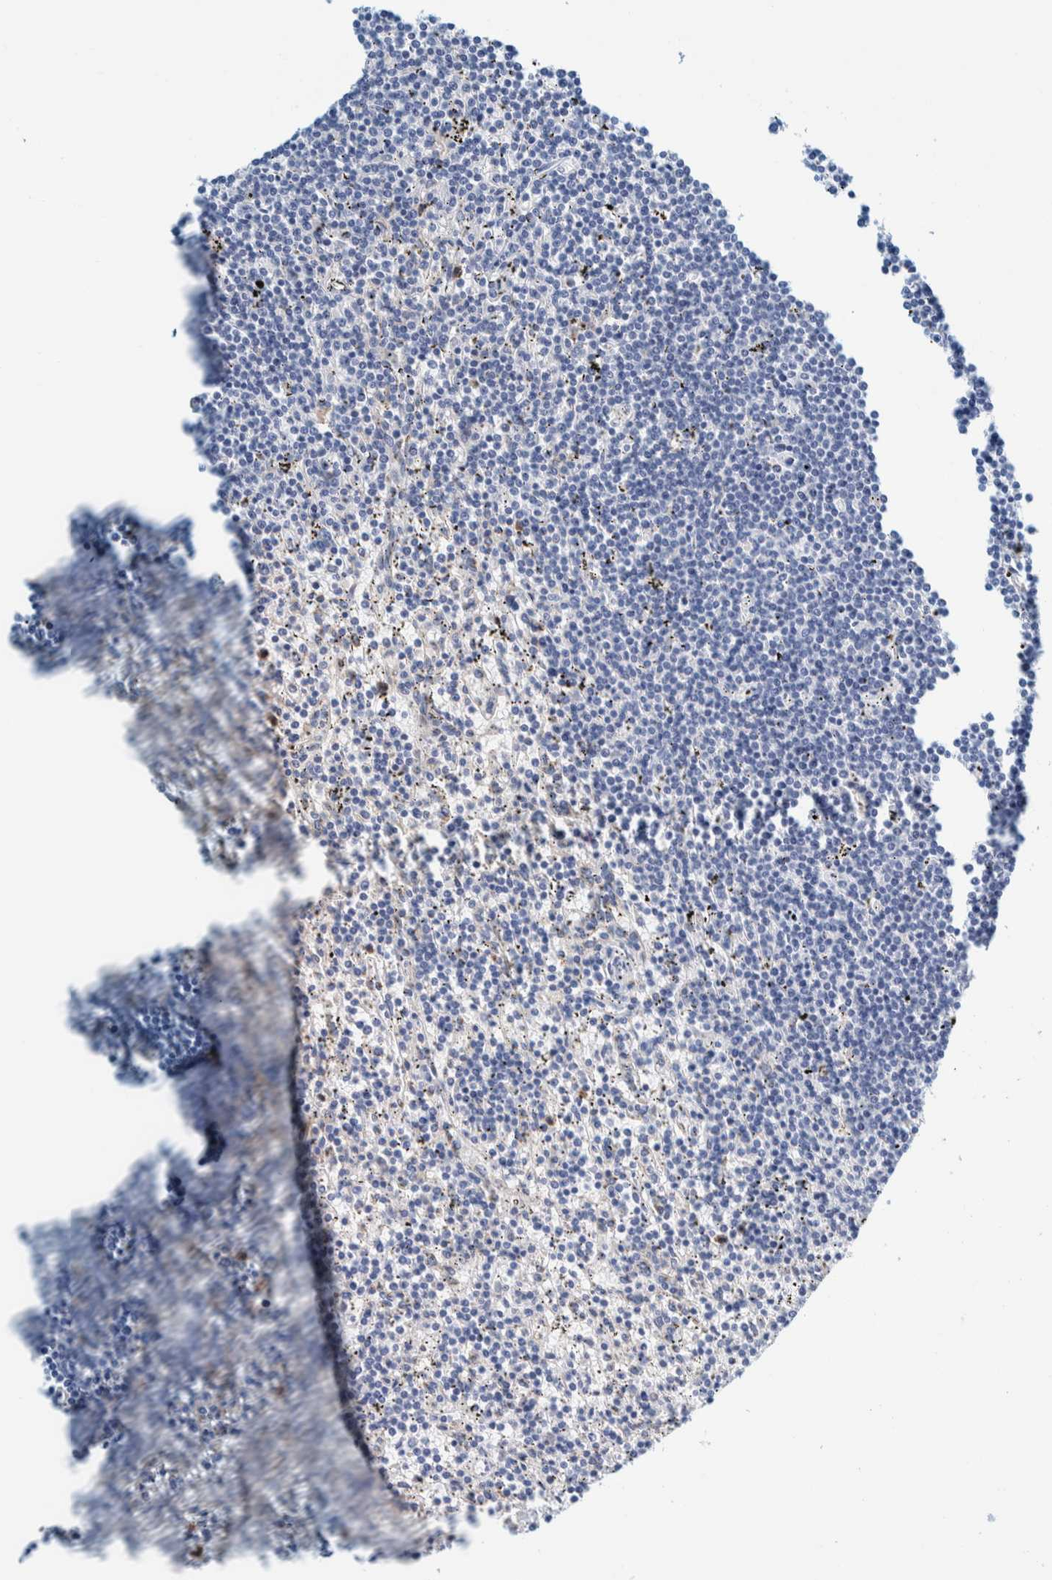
{"staining": {"intensity": "negative", "quantity": "none", "location": "none"}, "tissue": "lymphoma", "cell_type": "Tumor cells", "image_type": "cancer", "snomed": [{"axis": "morphology", "description": "Malignant lymphoma, non-Hodgkin's type, Low grade"}, {"axis": "topography", "description": "Spleen"}], "caption": "Tumor cells are negative for brown protein staining in malignant lymphoma, non-Hodgkin's type (low-grade).", "gene": "MOG", "patient": {"sex": "male", "age": 76}}